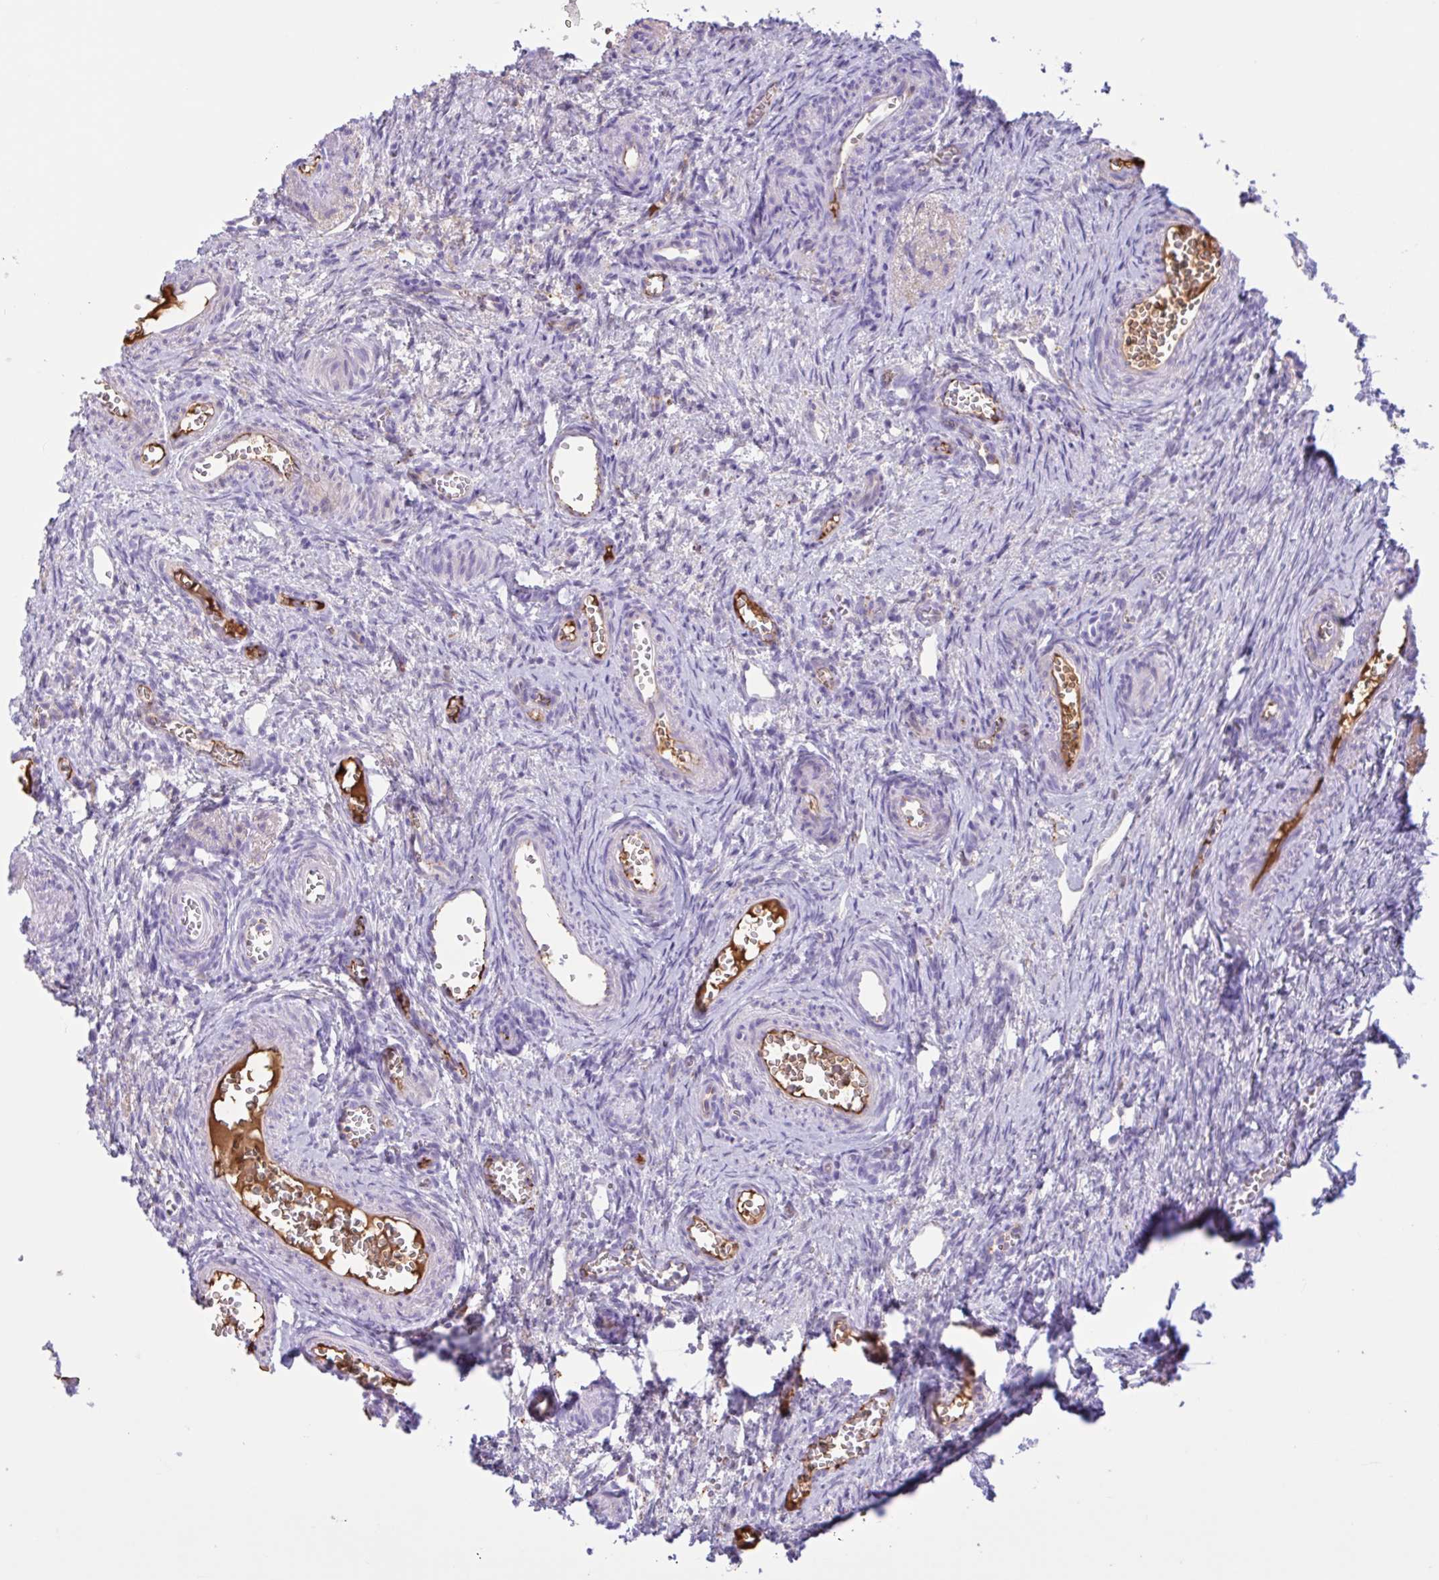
{"staining": {"intensity": "negative", "quantity": "none", "location": "none"}, "tissue": "ovary", "cell_type": "Follicle cells", "image_type": "normal", "snomed": [{"axis": "morphology", "description": "Normal tissue, NOS"}, {"axis": "topography", "description": "Ovary"}], "caption": "High power microscopy histopathology image of an immunohistochemistry histopathology image of benign ovary, revealing no significant positivity in follicle cells. The staining is performed using DAB brown chromogen with nuclei counter-stained in using hematoxylin.", "gene": "LARGE2", "patient": {"sex": "female", "age": 41}}